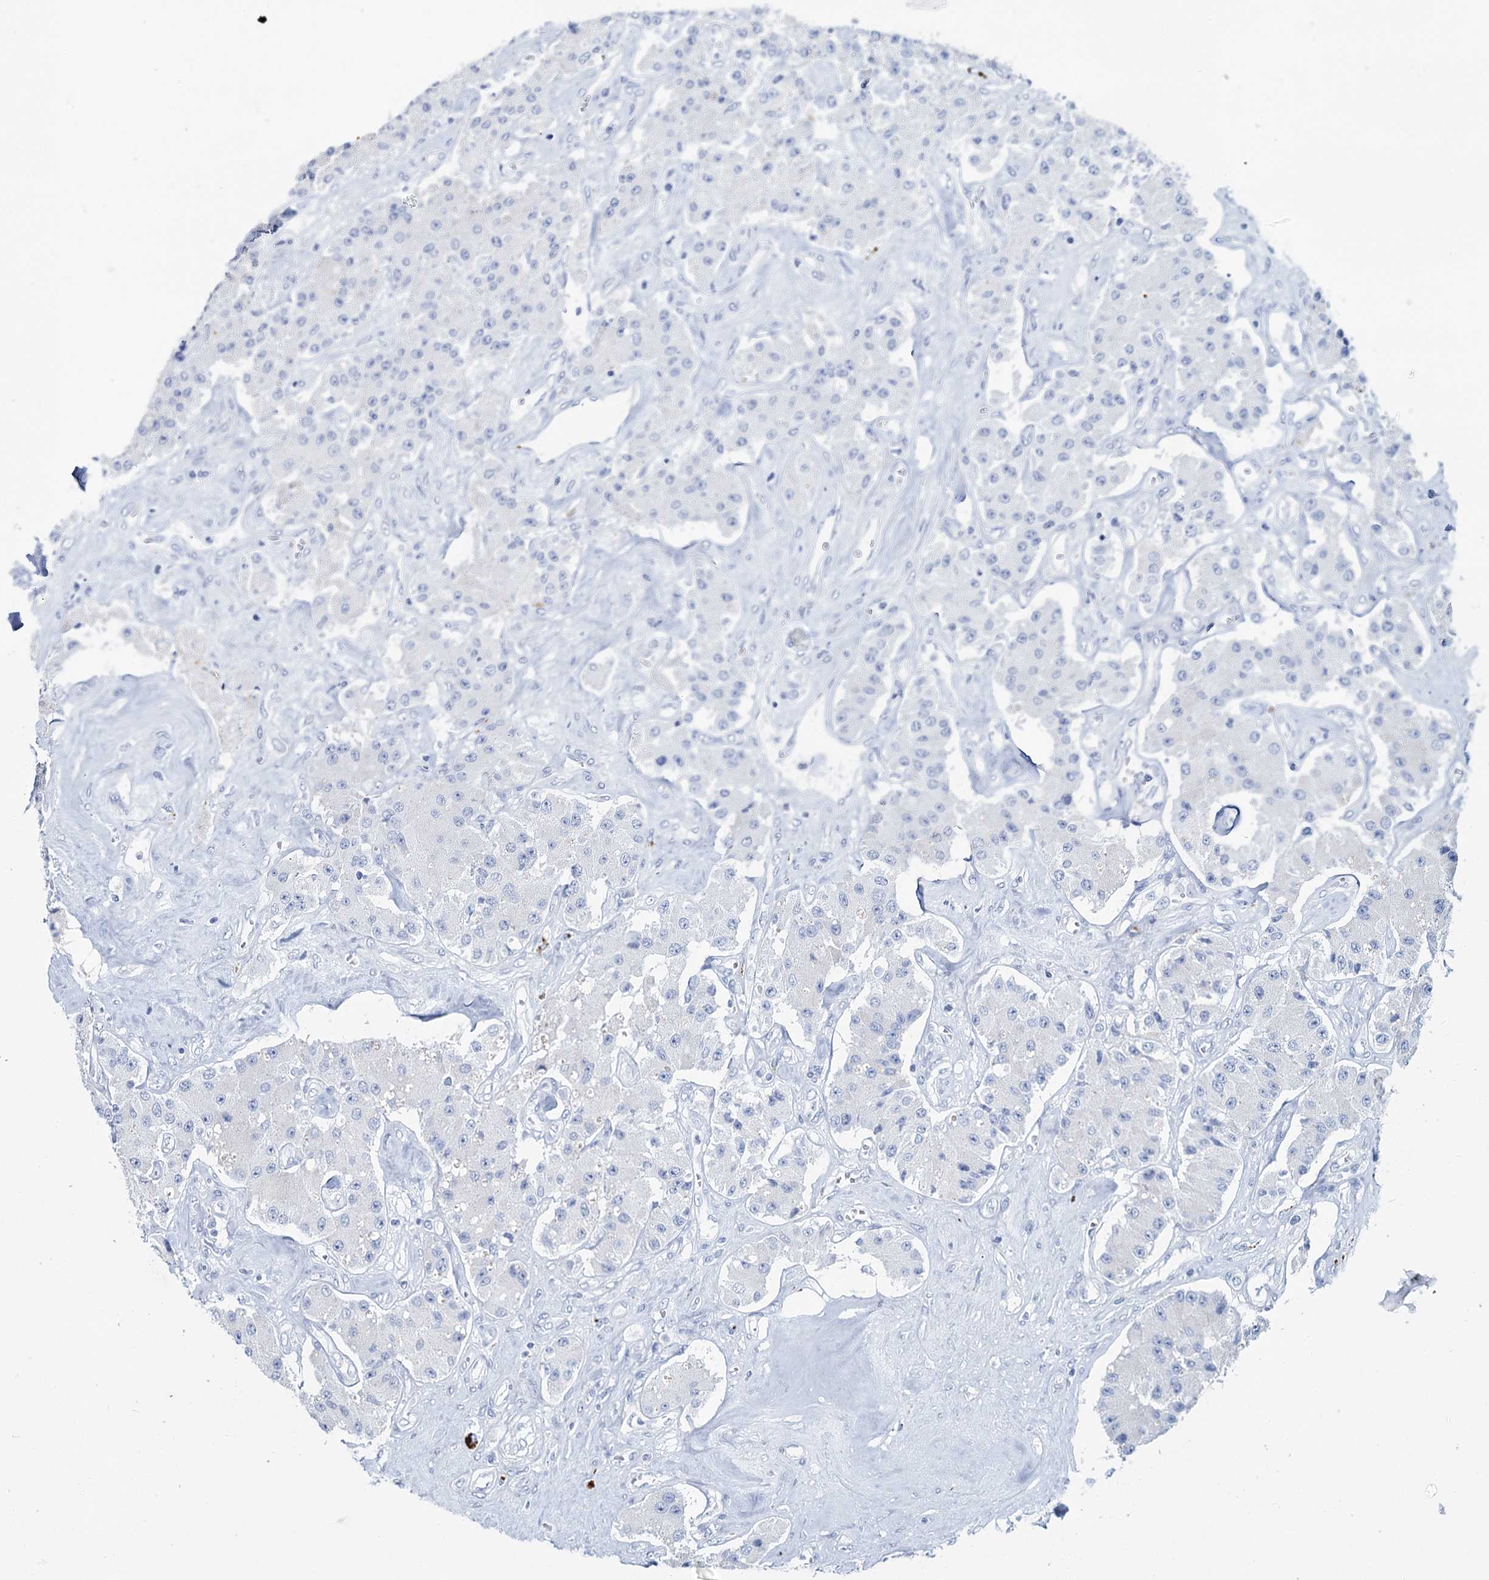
{"staining": {"intensity": "negative", "quantity": "none", "location": "none"}, "tissue": "carcinoid", "cell_type": "Tumor cells", "image_type": "cancer", "snomed": [{"axis": "morphology", "description": "Carcinoid, malignant, NOS"}, {"axis": "topography", "description": "Pancreas"}], "caption": "DAB immunohistochemical staining of human carcinoid demonstrates no significant positivity in tumor cells.", "gene": "METTL7B", "patient": {"sex": "male", "age": 41}}